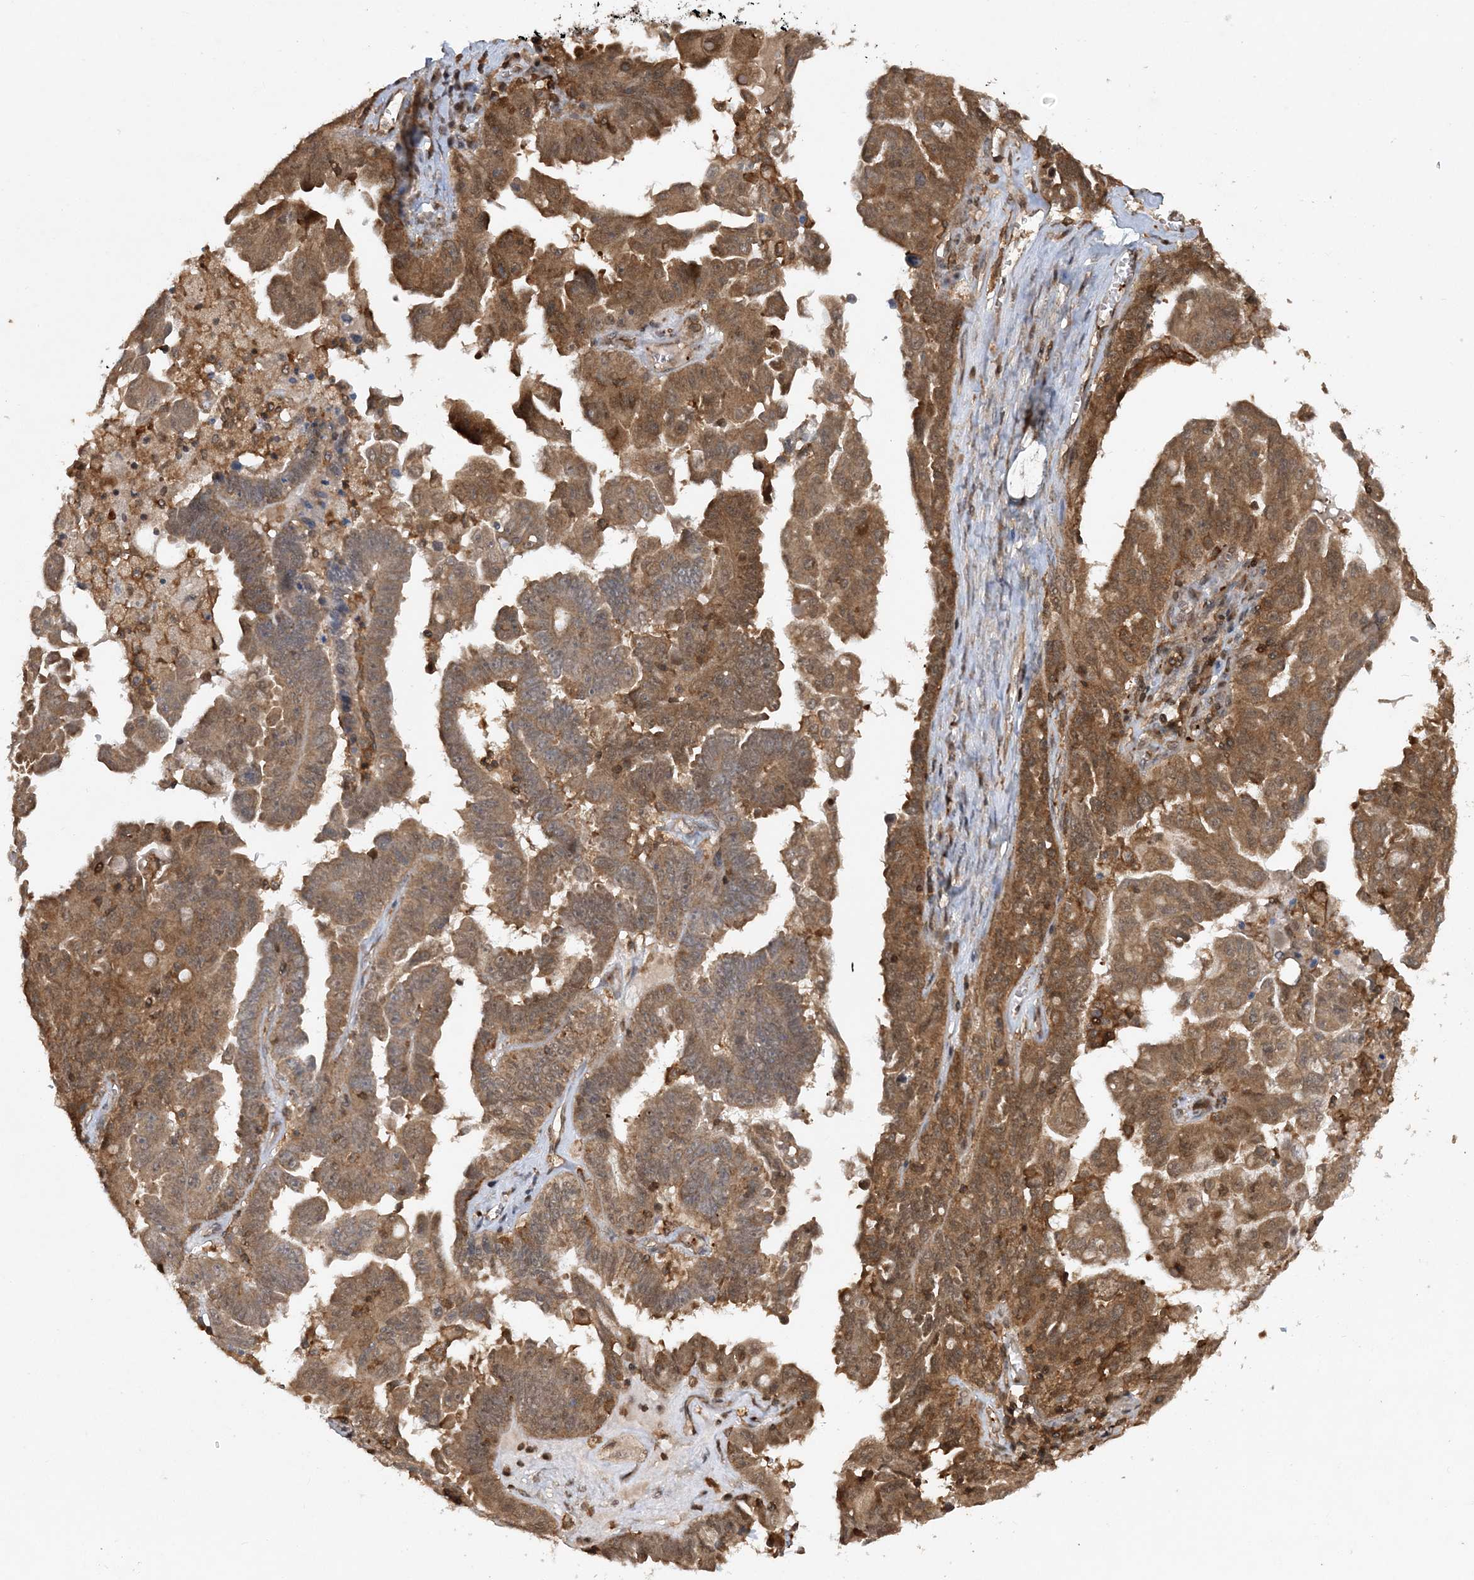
{"staining": {"intensity": "moderate", "quantity": ">75%", "location": "cytoplasmic/membranous"}, "tissue": "ovarian cancer", "cell_type": "Tumor cells", "image_type": "cancer", "snomed": [{"axis": "morphology", "description": "Carcinoma, endometroid"}, {"axis": "topography", "description": "Ovary"}], "caption": "Brown immunohistochemical staining in human endometroid carcinoma (ovarian) reveals moderate cytoplasmic/membranous staining in approximately >75% of tumor cells.", "gene": "ACYP1", "patient": {"sex": "female", "age": 62}}